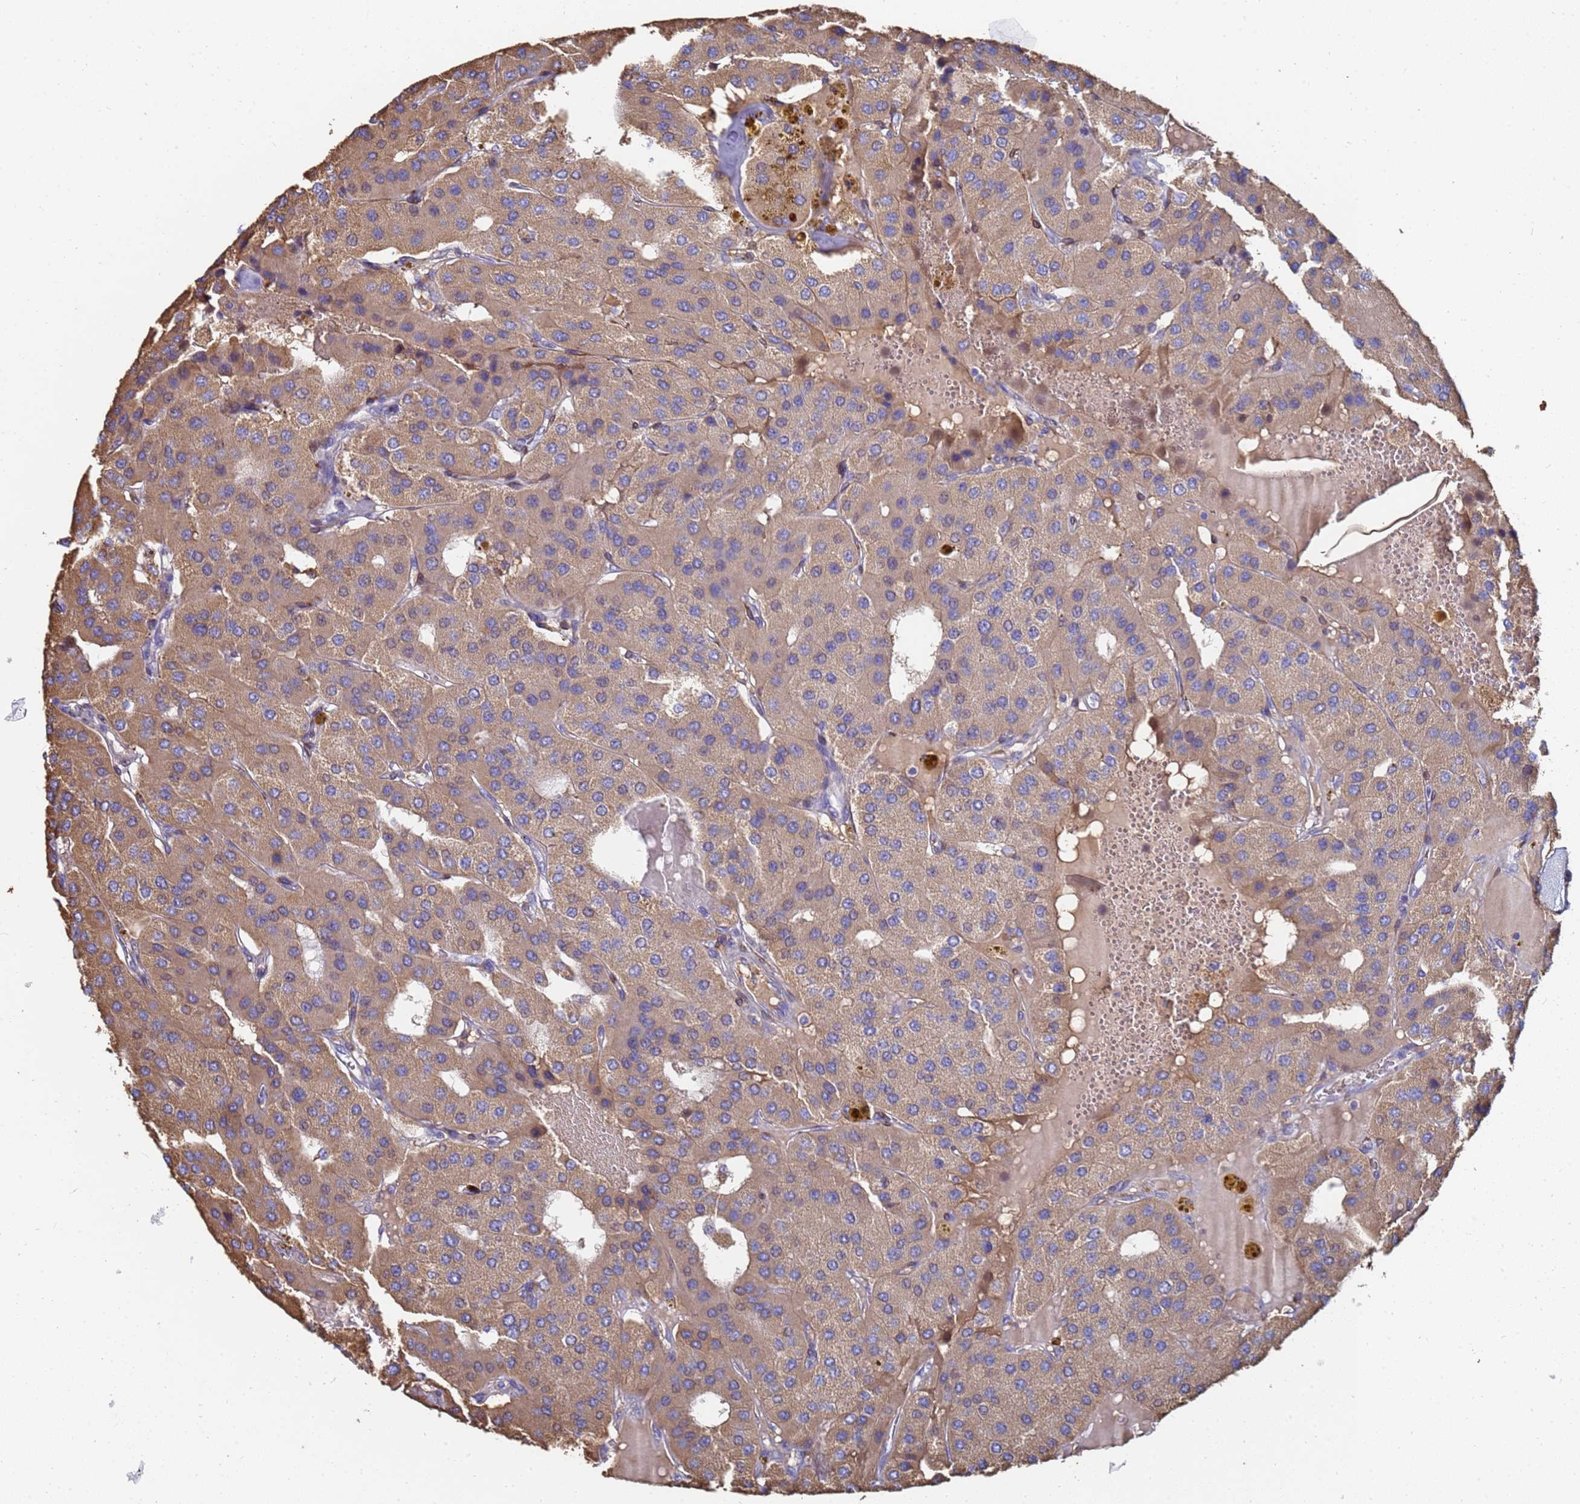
{"staining": {"intensity": "weak", "quantity": "25%-75%", "location": "cytoplasmic/membranous"}, "tissue": "parathyroid gland", "cell_type": "Glandular cells", "image_type": "normal", "snomed": [{"axis": "morphology", "description": "Normal tissue, NOS"}, {"axis": "morphology", "description": "Adenoma, NOS"}, {"axis": "topography", "description": "Parathyroid gland"}], "caption": "Immunohistochemical staining of normal parathyroid gland exhibits 25%-75% levels of weak cytoplasmic/membranous protein positivity in approximately 25%-75% of glandular cells.", "gene": "C5orf34", "patient": {"sex": "female", "age": 86}}